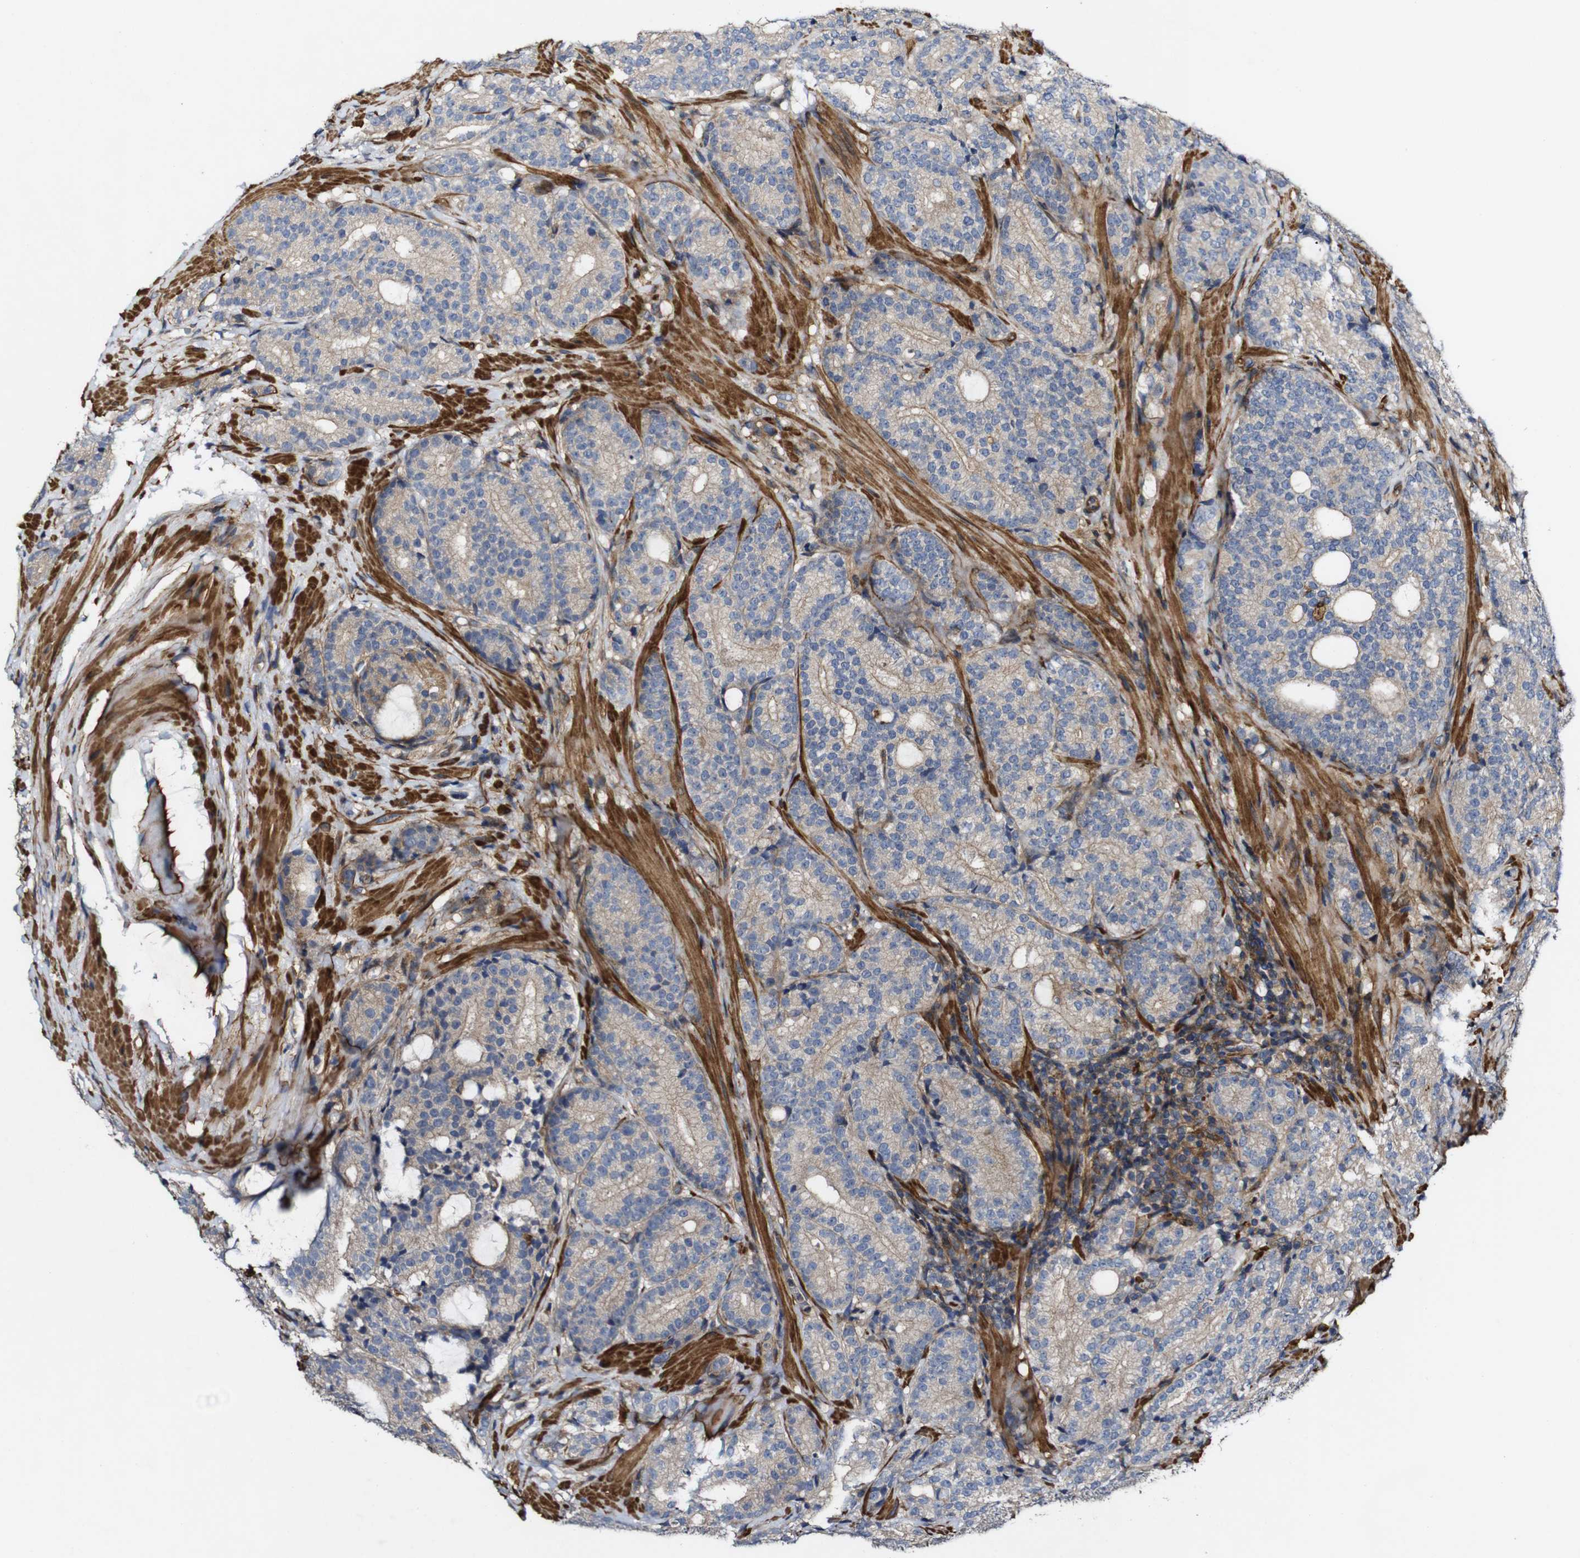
{"staining": {"intensity": "weak", "quantity": ">75%", "location": "cytoplasmic/membranous"}, "tissue": "prostate cancer", "cell_type": "Tumor cells", "image_type": "cancer", "snomed": [{"axis": "morphology", "description": "Adenocarcinoma, High grade"}, {"axis": "topography", "description": "Prostate"}], "caption": "Brown immunohistochemical staining in prostate cancer (adenocarcinoma (high-grade)) displays weak cytoplasmic/membranous staining in about >75% of tumor cells. (Stains: DAB (3,3'-diaminobenzidine) in brown, nuclei in blue, Microscopy: brightfield microscopy at high magnification).", "gene": "GSDME", "patient": {"sex": "male", "age": 61}}